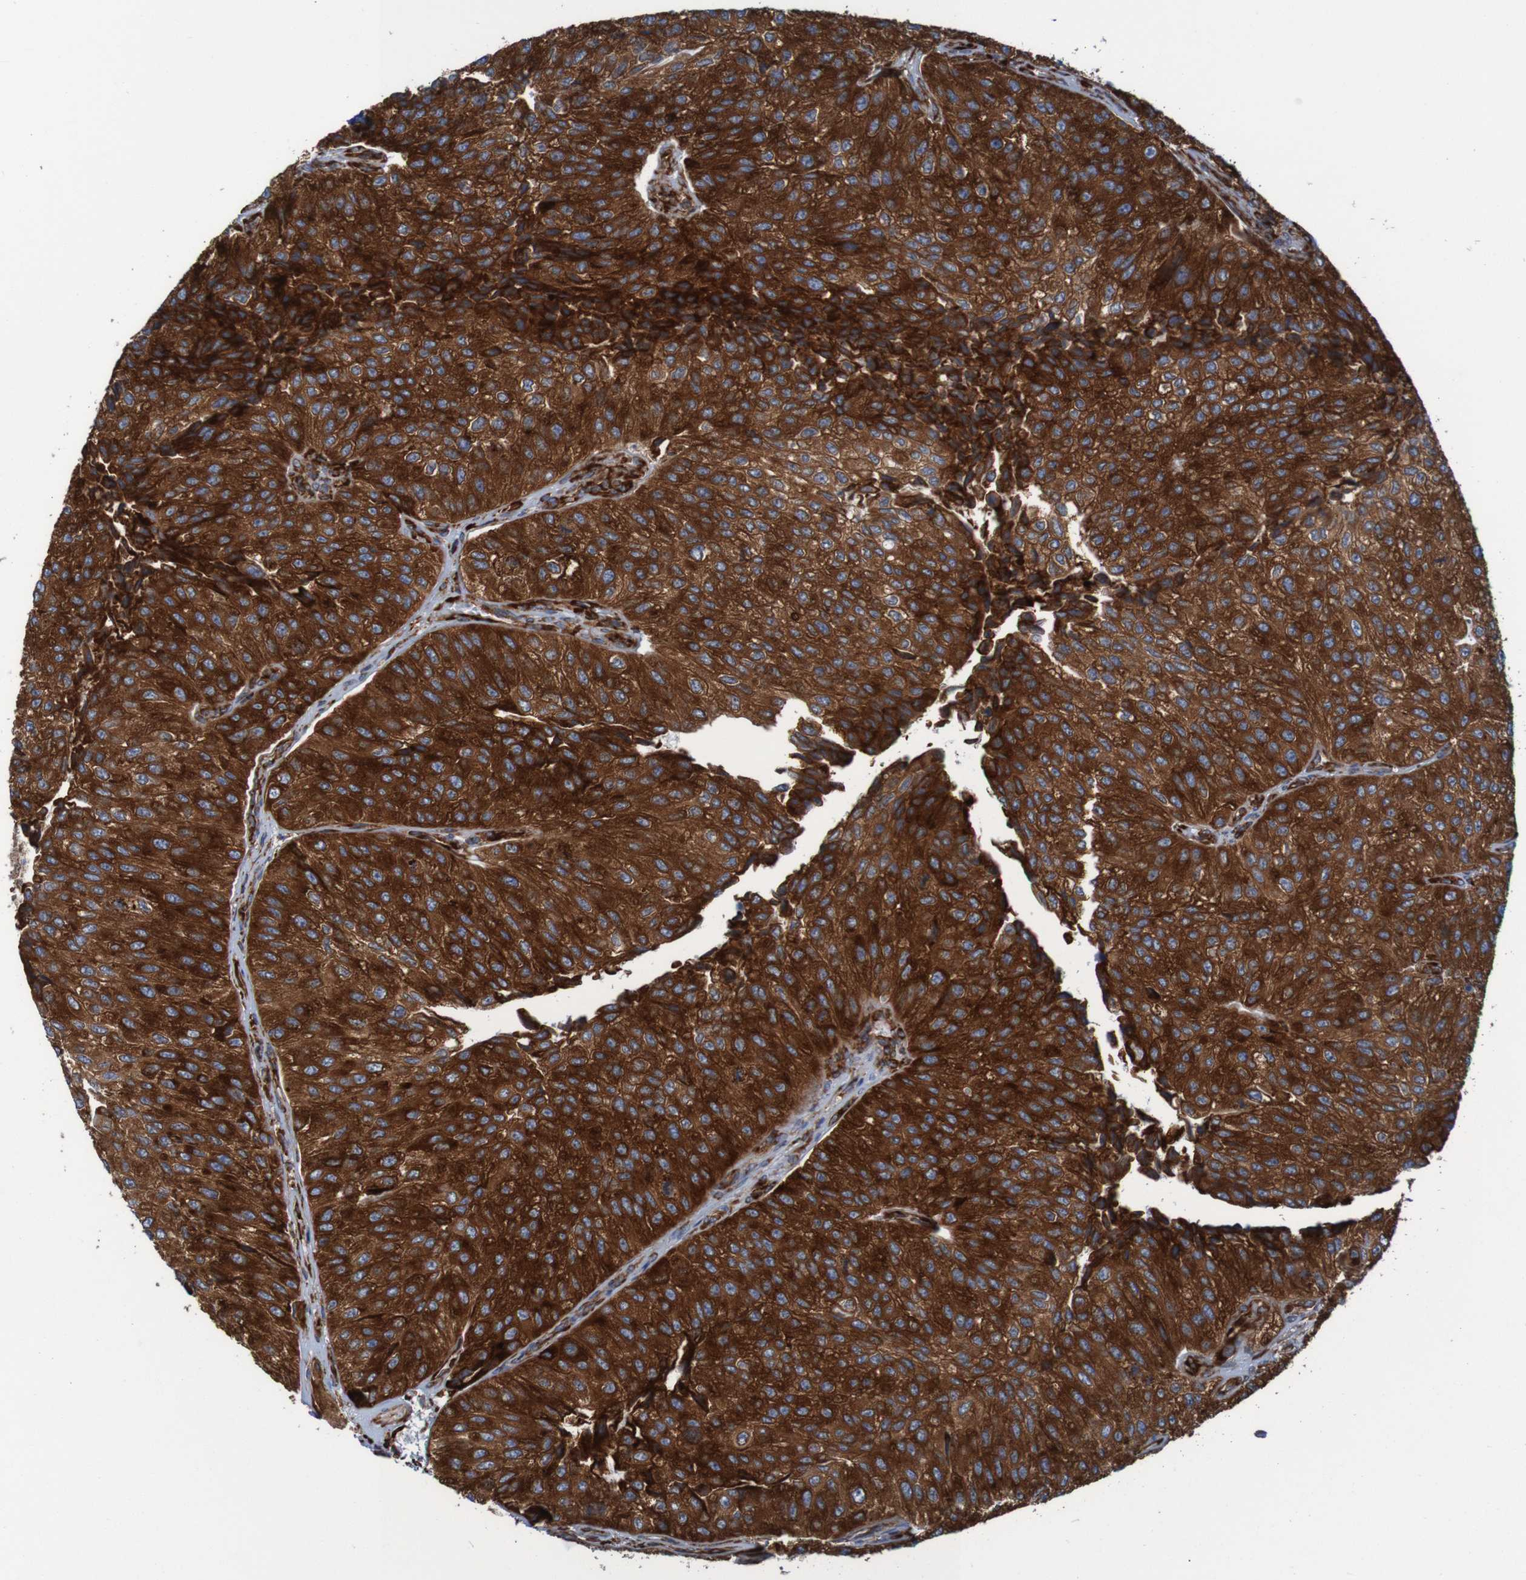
{"staining": {"intensity": "strong", "quantity": ">75%", "location": "cytoplasmic/membranous"}, "tissue": "urothelial cancer", "cell_type": "Tumor cells", "image_type": "cancer", "snomed": [{"axis": "morphology", "description": "Urothelial carcinoma, High grade"}, {"axis": "topography", "description": "Kidney"}, {"axis": "topography", "description": "Urinary bladder"}], "caption": "Brown immunohistochemical staining in urothelial cancer demonstrates strong cytoplasmic/membranous positivity in approximately >75% of tumor cells.", "gene": "RPL10", "patient": {"sex": "male", "age": 77}}